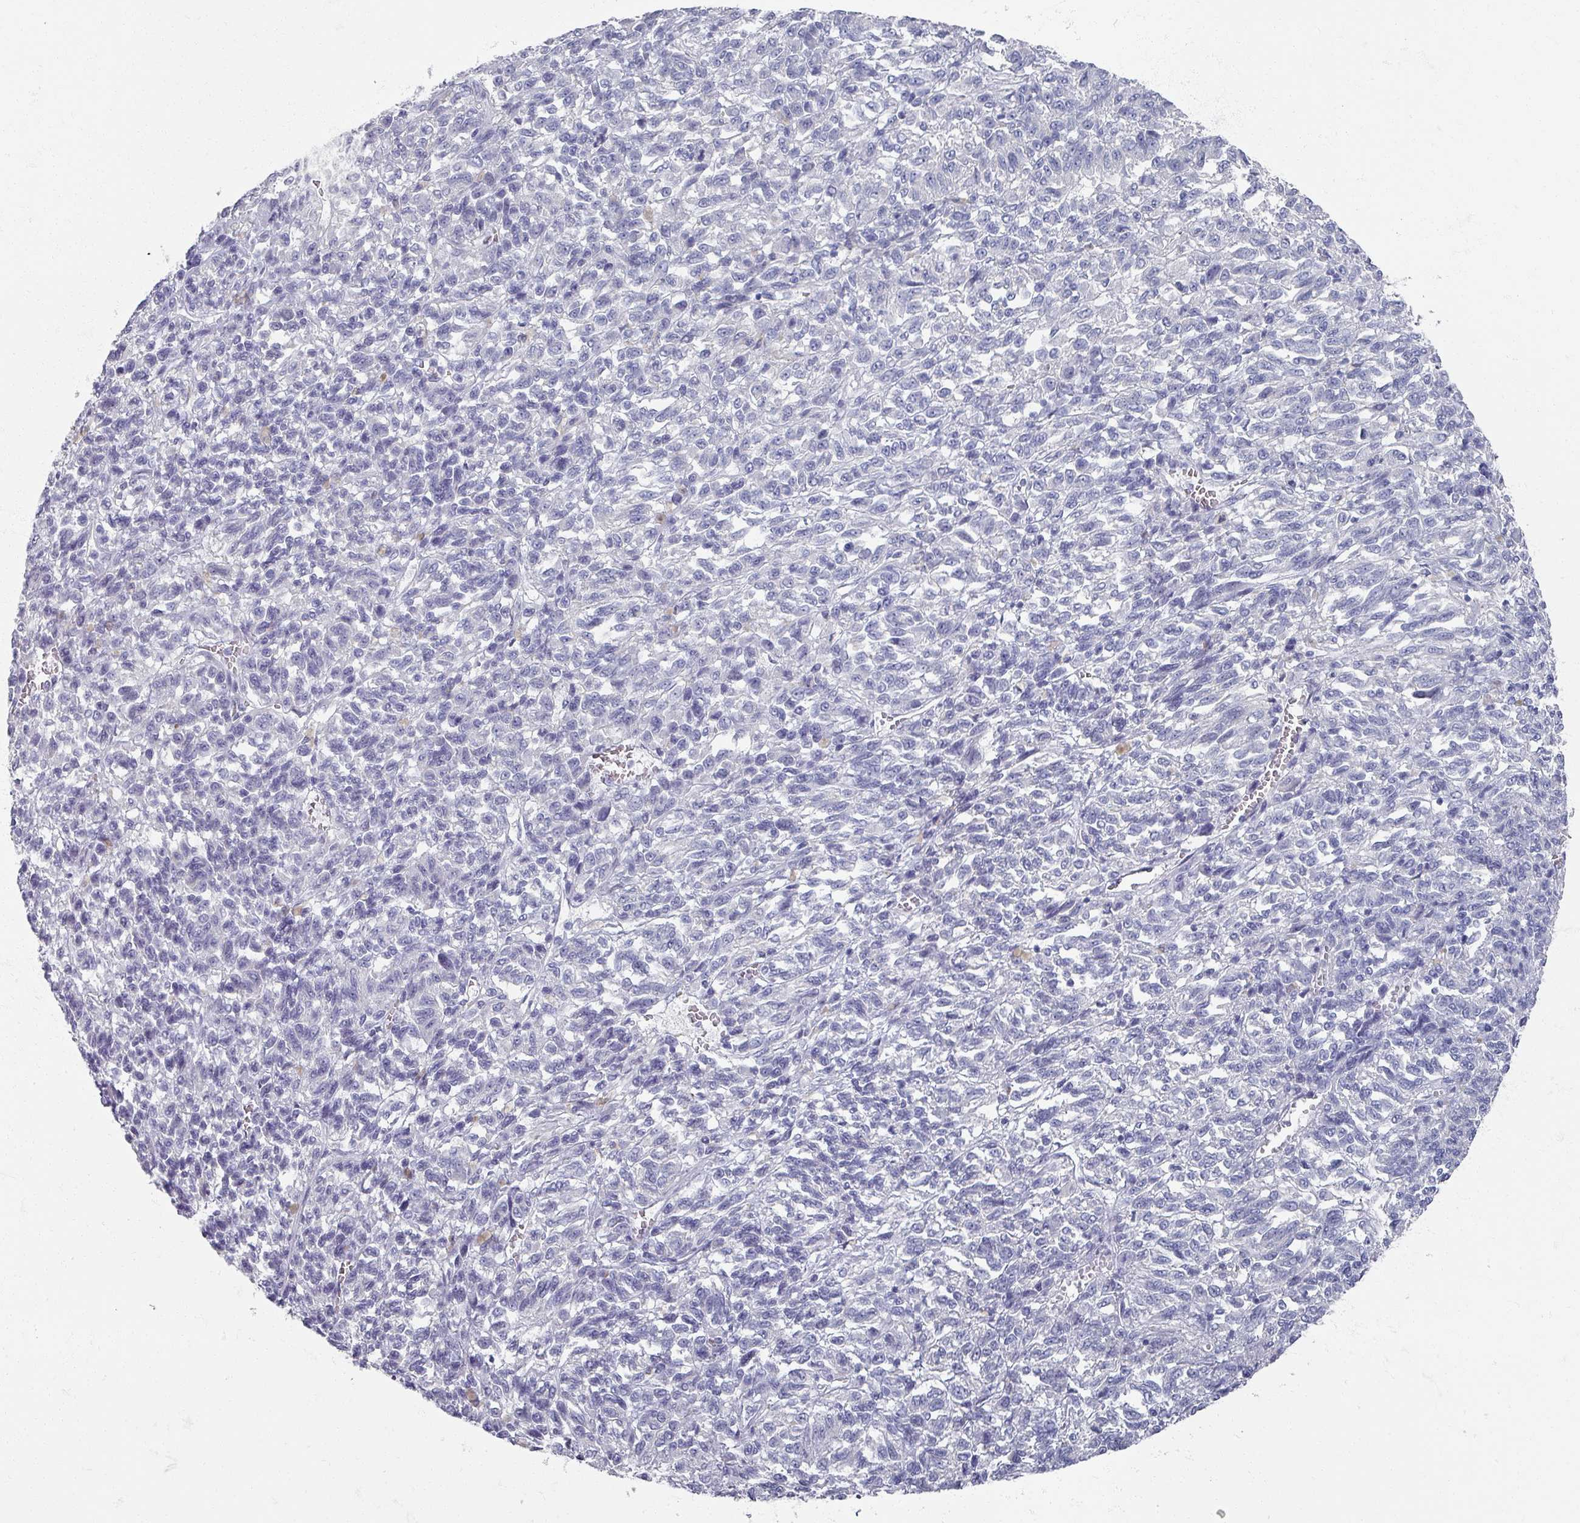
{"staining": {"intensity": "negative", "quantity": "none", "location": "none"}, "tissue": "melanoma", "cell_type": "Tumor cells", "image_type": "cancer", "snomed": [{"axis": "morphology", "description": "Malignant melanoma, Metastatic site"}, {"axis": "topography", "description": "Lung"}], "caption": "High power microscopy image of an immunohistochemistry (IHC) micrograph of melanoma, revealing no significant positivity in tumor cells. Brightfield microscopy of IHC stained with DAB (3,3'-diaminobenzidine) (brown) and hematoxylin (blue), captured at high magnification.", "gene": "OMG", "patient": {"sex": "male", "age": 64}}